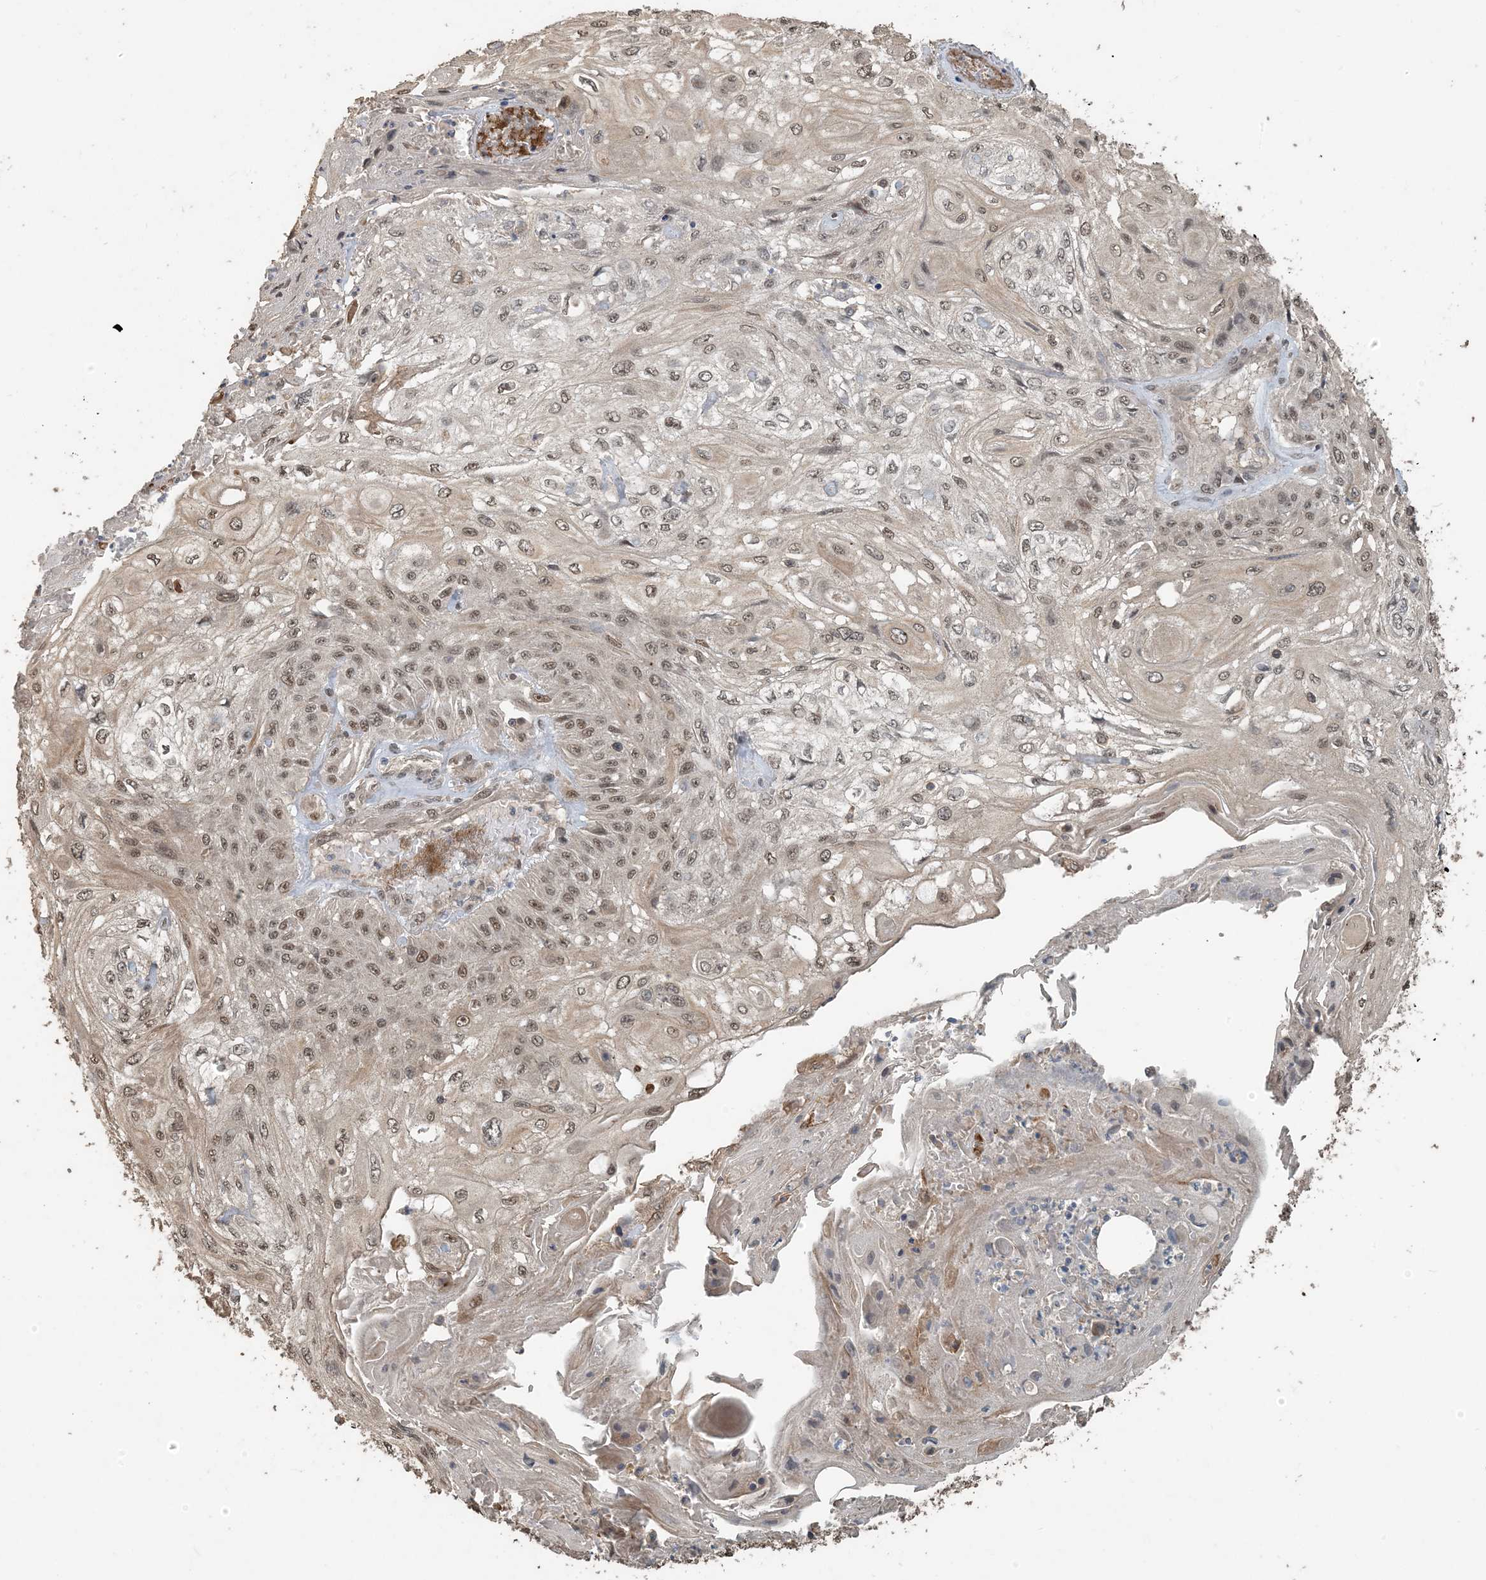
{"staining": {"intensity": "moderate", "quantity": ">75%", "location": "nuclear"}, "tissue": "skin cancer", "cell_type": "Tumor cells", "image_type": "cancer", "snomed": [{"axis": "morphology", "description": "Squamous cell carcinoma, NOS"}, {"axis": "morphology", "description": "Squamous cell carcinoma, metastatic, NOS"}, {"axis": "topography", "description": "Skin"}, {"axis": "topography", "description": "Lymph node"}], "caption": "DAB immunohistochemical staining of human metastatic squamous cell carcinoma (skin) shows moderate nuclear protein staining in approximately >75% of tumor cells.", "gene": "ZC3H12A", "patient": {"sex": "male", "age": 75}}